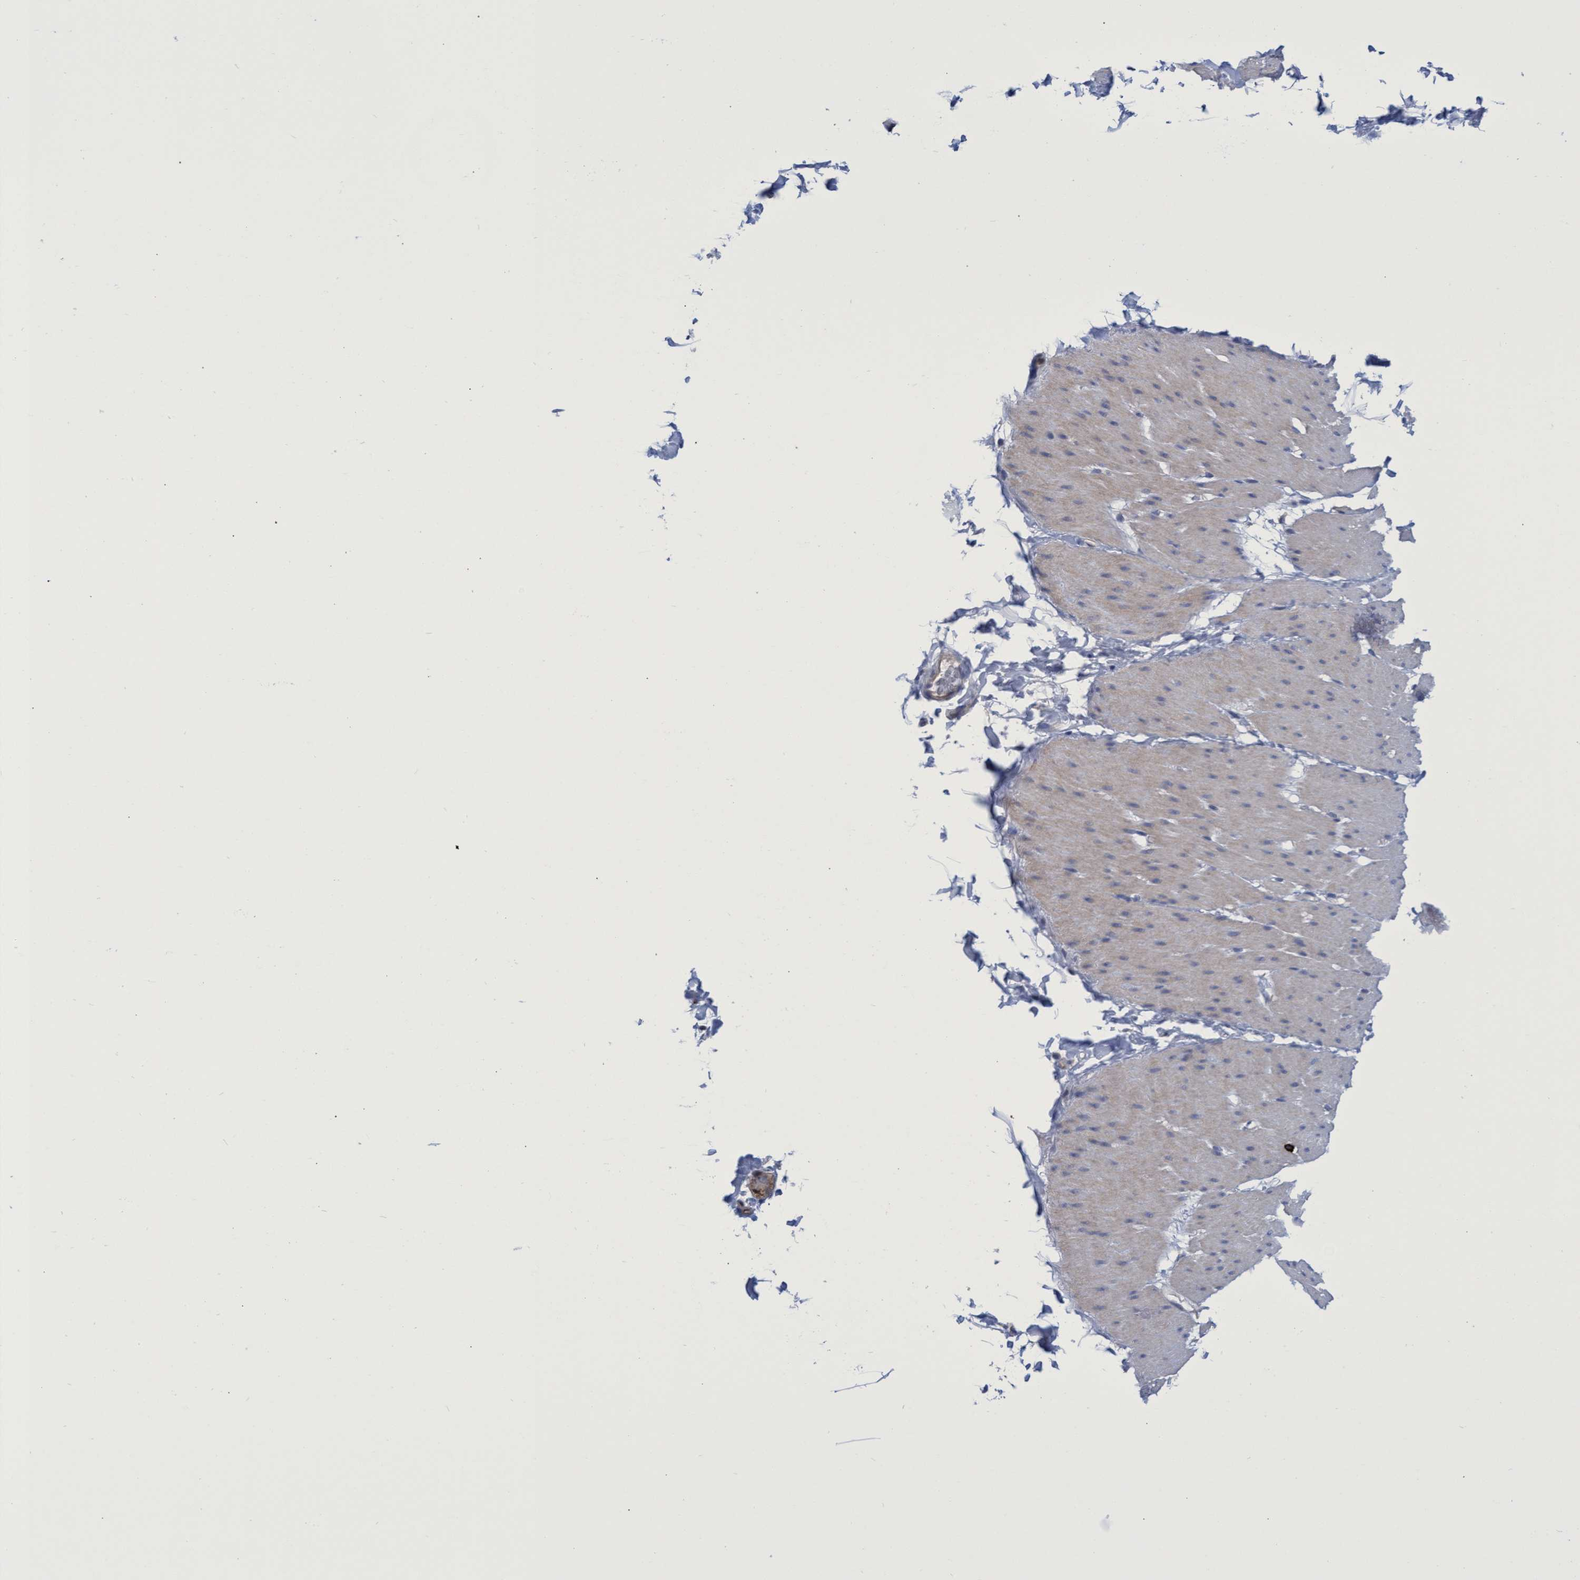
{"staining": {"intensity": "negative", "quantity": "none", "location": "none"}, "tissue": "smooth muscle", "cell_type": "Smooth muscle cells", "image_type": "normal", "snomed": [{"axis": "morphology", "description": "Normal tissue, NOS"}, {"axis": "topography", "description": "Smooth muscle"}, {"axis": "topography", "description": "Colon"}], "caption": "DAB (3,3'-diaminobenzidine) immunohistochemical staining of unremarkable human smooth muscle exhibits no significant positivity in smooth muscle cells.", "gene": "PNPO", "patient": {"sex": "male", "age": 67}}